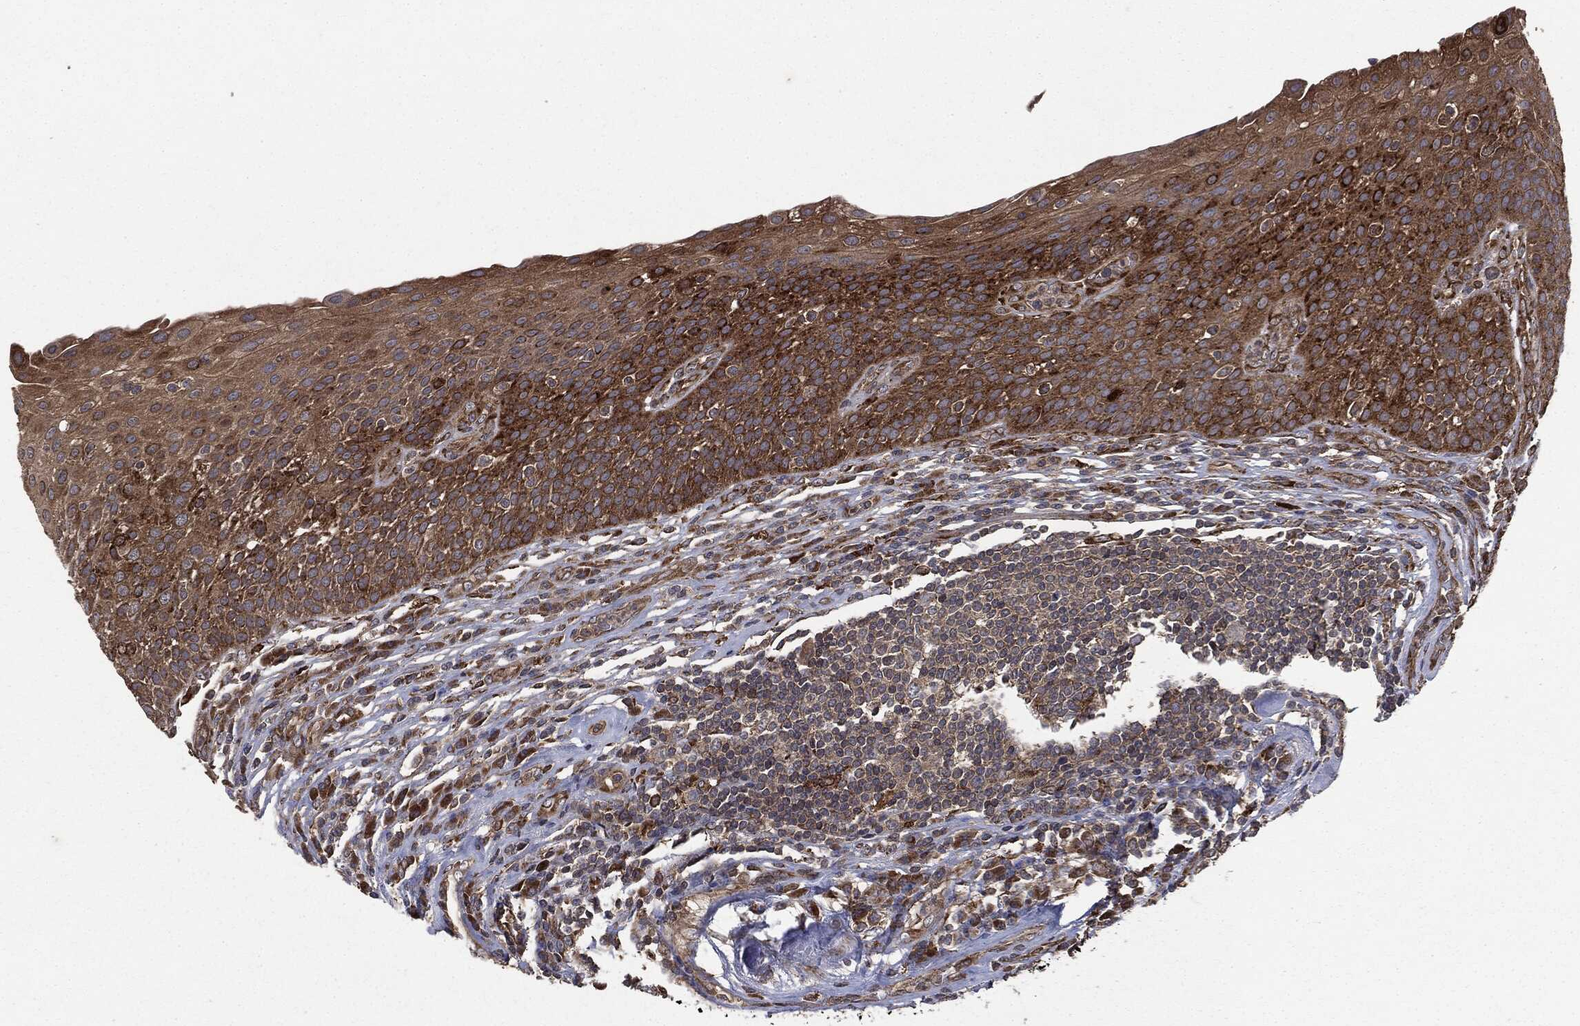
{"staining": {"intensity": "strong", "quantity": ">75%", "location": "cytoplasmic/membranous"}, "tissue": "urothelial cancer", "cell_type": "Tumor cells", "image_type": "cancer", "snomed": [{"axis": "morphology", "description": "Urothelial carcinoma, High grade"}, {"axis": "topography", "description": "Urinary bladder"}], "caption": "Human urothelial cancer stained for a protein (brown) exhibits strong cytoplasmic/membranous positive positivity in approximately >75% of tumor cells.", "gene": "PLOD3", "patient": {"sex": "female", "age": 70}}